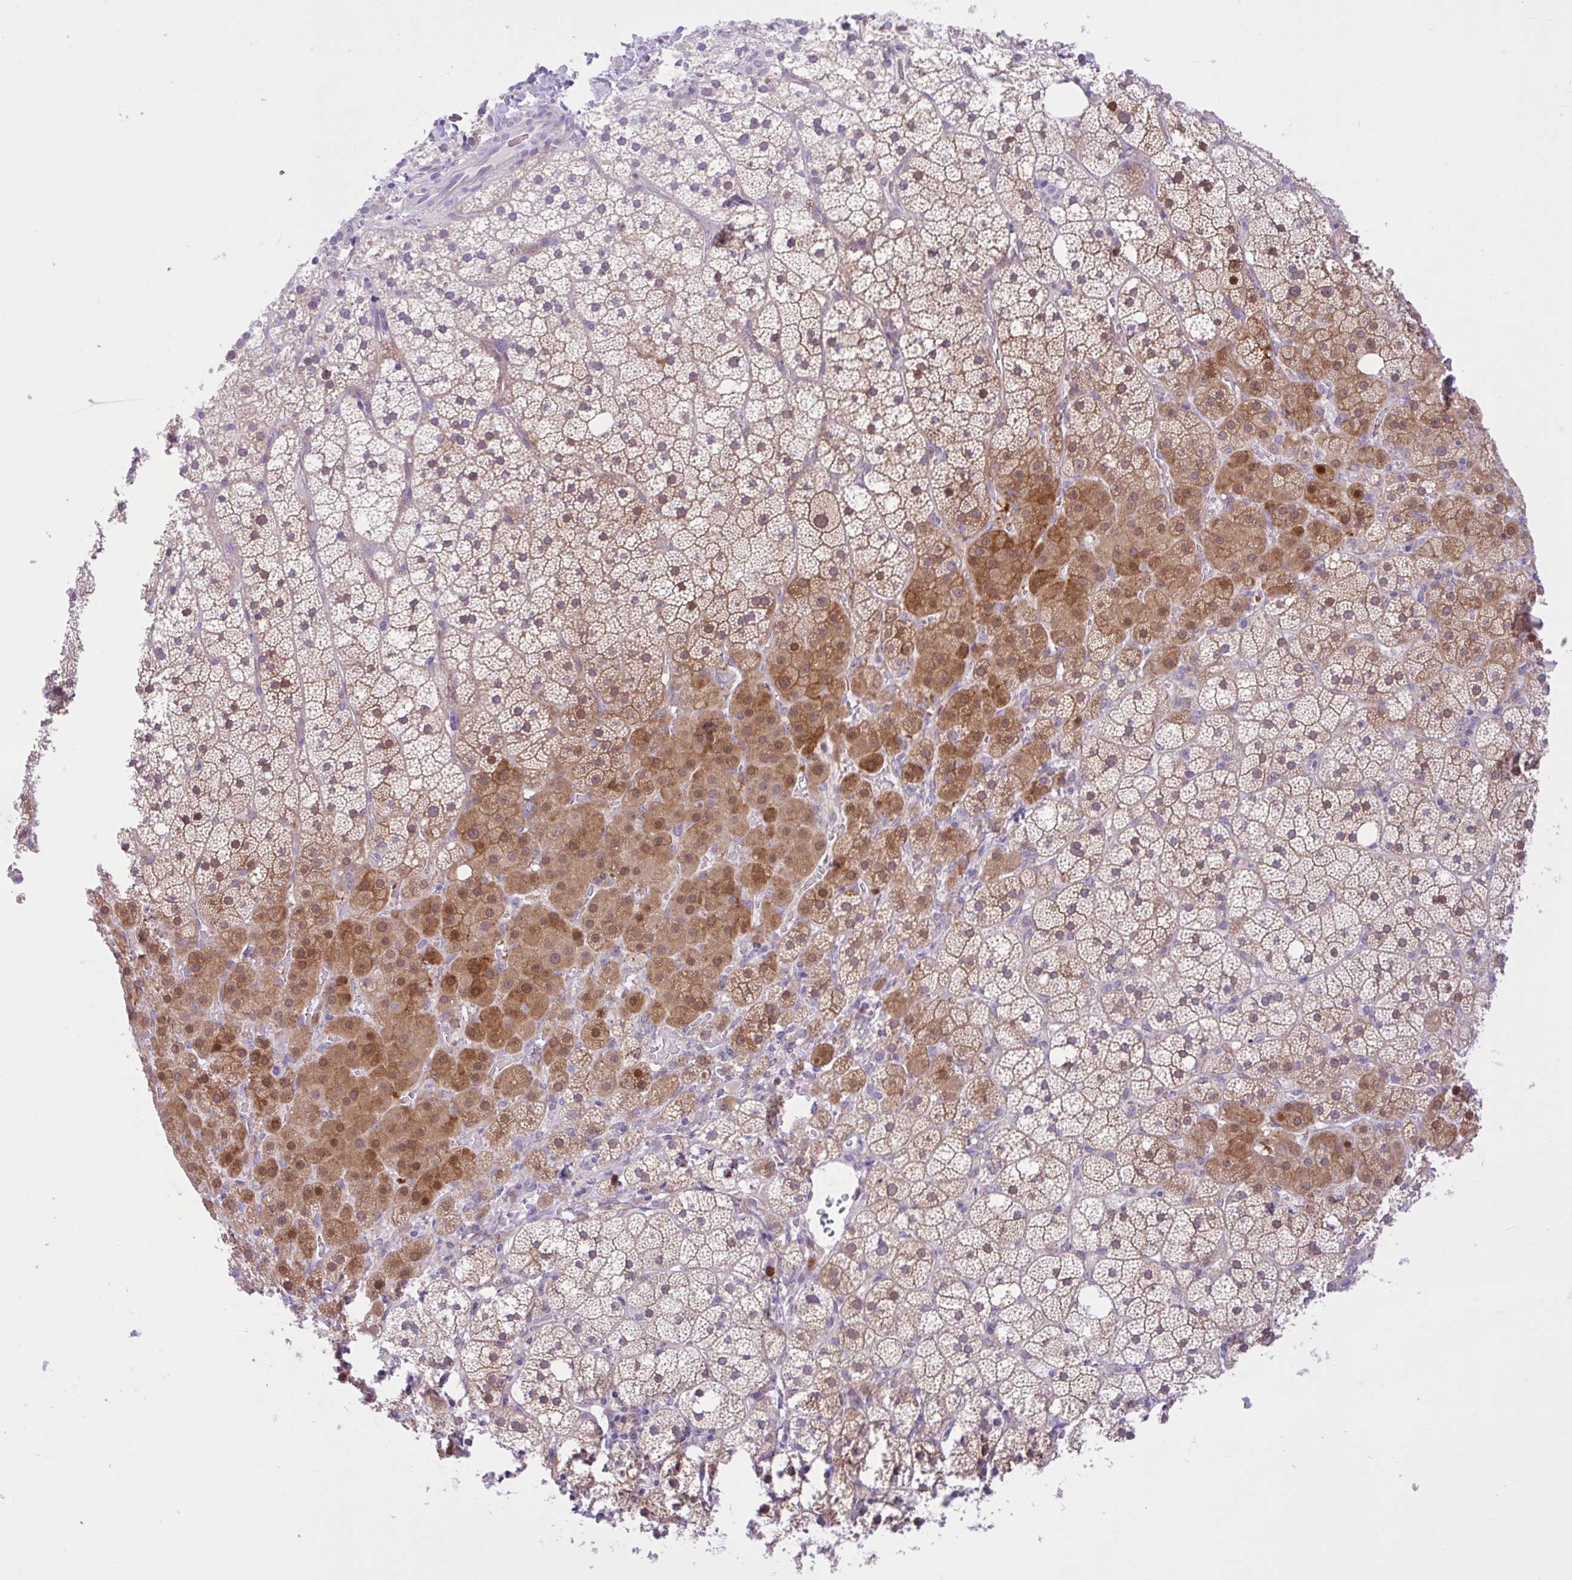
{"staining": {"intensity": "moderate", "quantity": "25%-75%", "location": "cytoplasmic/membranous,nuclear"}, "tissue": "adrenal gland", "cell_type": "Glandular cells", "image_type": "normal", "snomed": [{"axis": "morphology", "description": "Normal tissue, NOS"}, {"axis": "topography", "description": "Adrenal gland"}], "caption": "Approximately 25%-75% of glandular cells in normal human adrenal gland demonstrate moderate cytoplasmic/membranous,nuclear protein staining as visualized by brown immunohistochemical staining.", "gene": "ZNF101", "patient": {"sex": "male", "age": 53}}